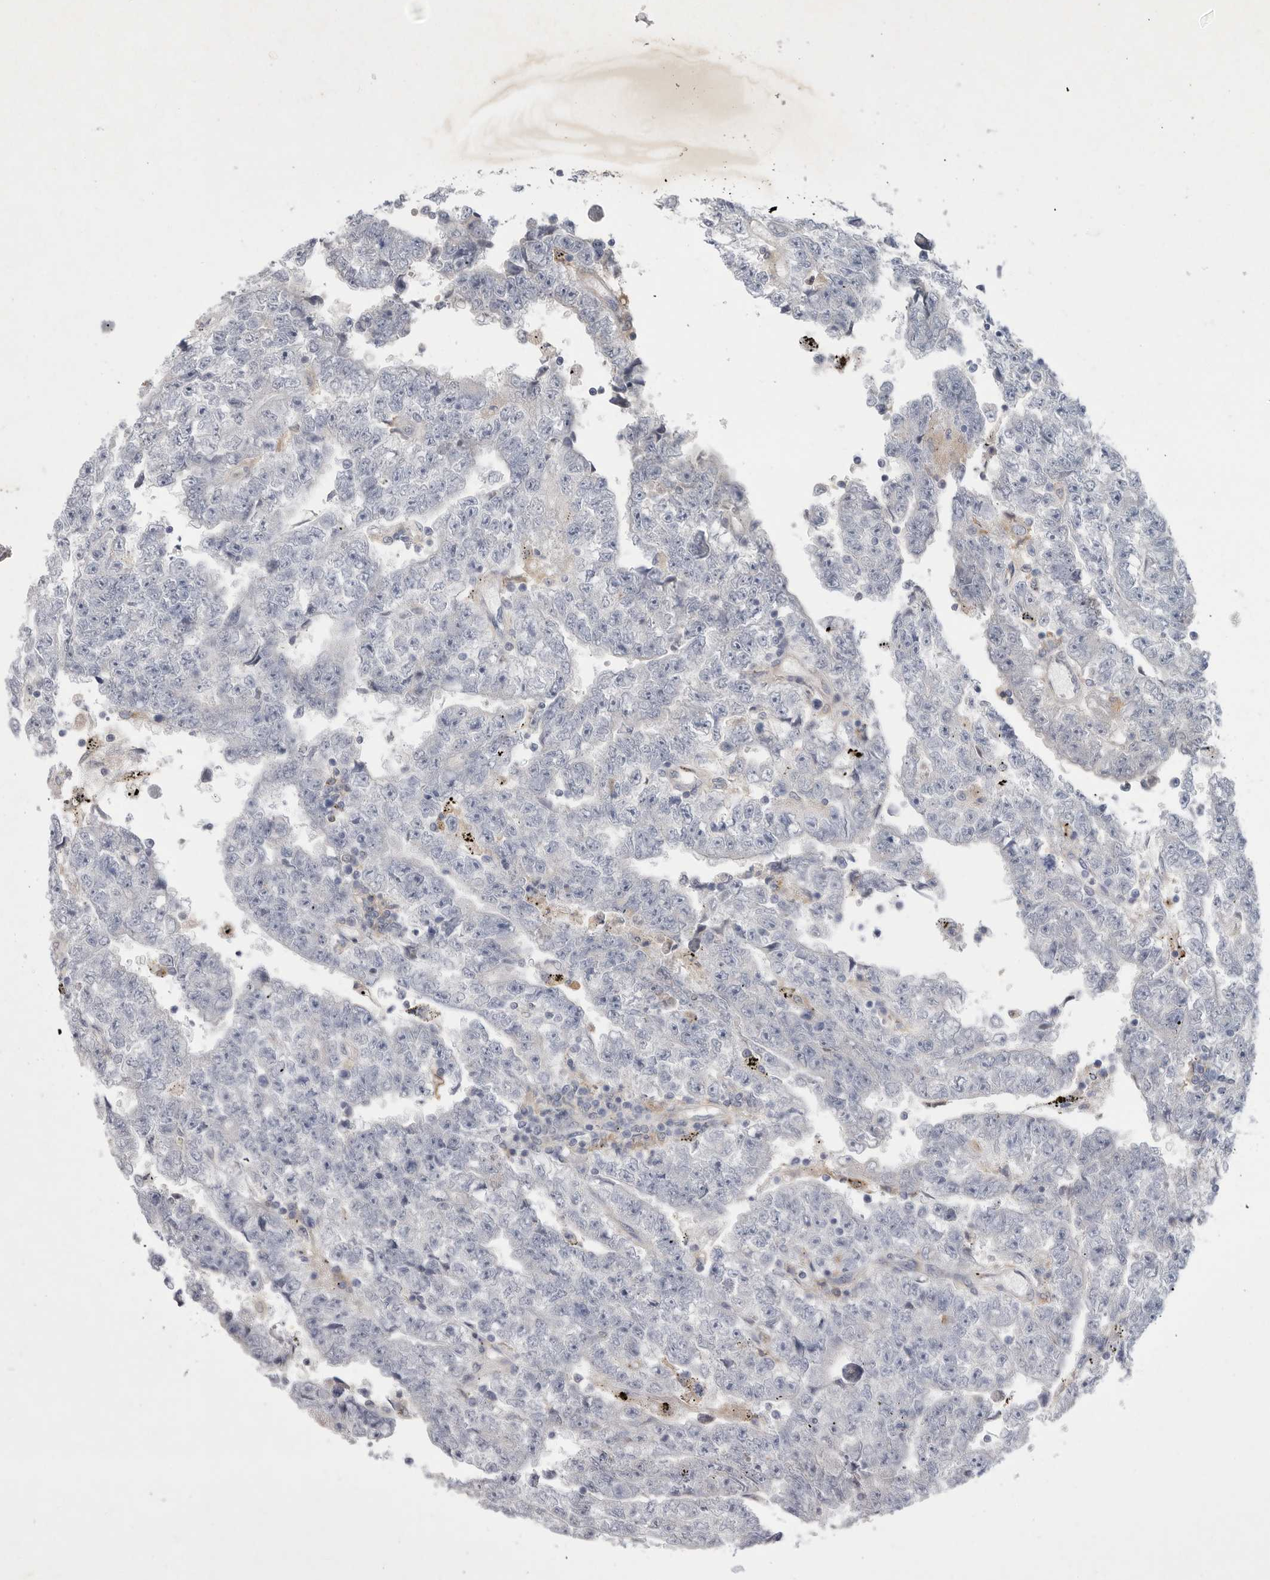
{"staining": {"intensity": "negative", "quantity": "none", "location": "none"}, "tissue": "testis cancer", "cell_type": "Tumor cells", "image_type": "cancer", "snomed": [{"axis": "morphology", "description": "Carcinoma, Embryonal, NOS"}, {"axis": "topography", "description": "Testis"}], "caption": "Tumor cells are negative for protein expression in human testis cancer.", "gene": "SIGLEC10", "patient": {"sex": "male", "age": 25}}